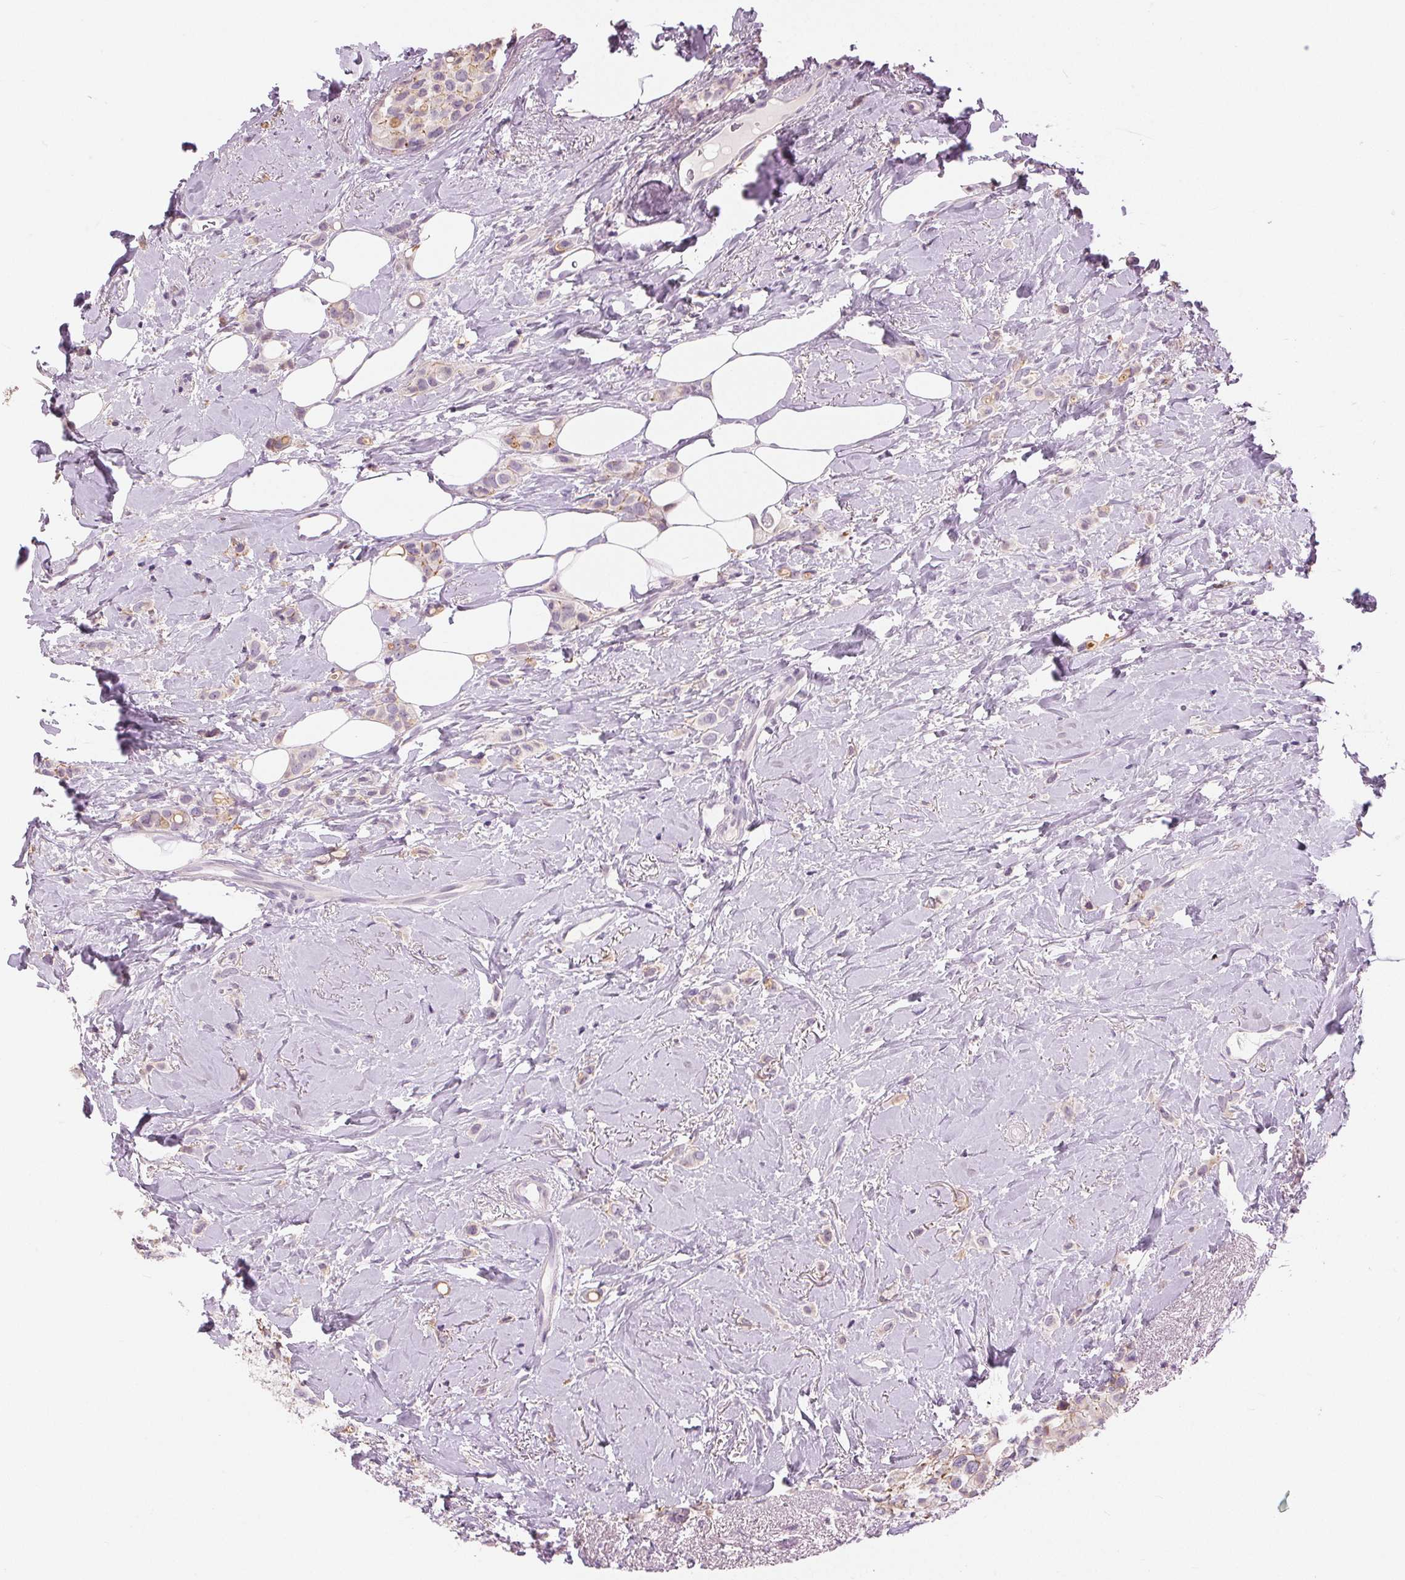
{"staining": {"intensity": "moderate", "quantity": "<25%", "location": "cytoplasmic/membranous"}, "tissue": "breast cancer", "cell_type": "Tumor cells", "image_type": "cancer", "snomed": [{"axis": "morphology", "description": "Lobular carcinoma"}, {"axis": "topography", "description": "Breast"}], "caption": "High-power microscopy captured an immunohistochemistry (IHC) histopathology image of lobular carcinoma (breast), revealing moderate cytoplasmic/membranous expression in approximately <25% of tumor cells.", "gene": "MISP", "patient": {"sex": "female", "age": 66}}